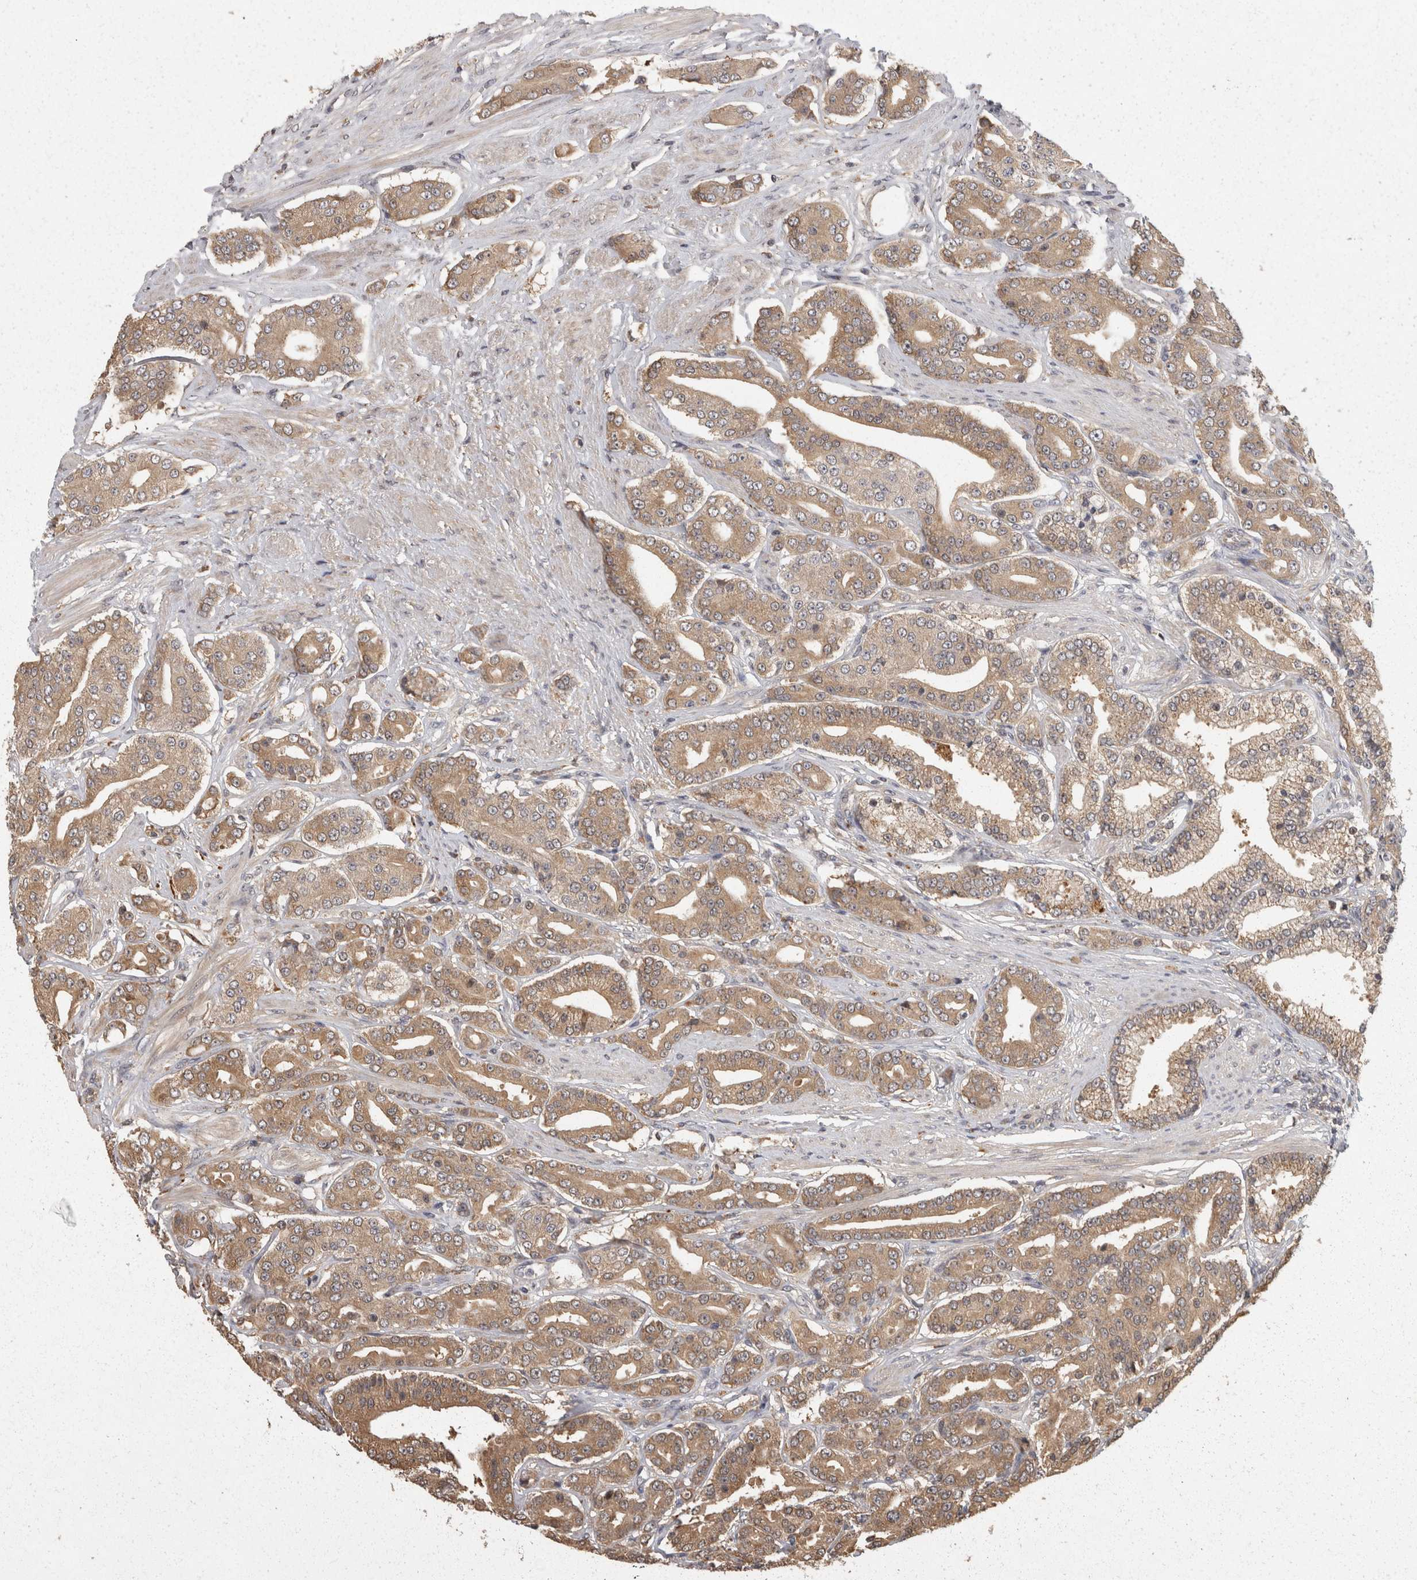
{"staining": {"intensity": "moderate", "quantity": ">75%", "location": "cytoplasmic/membranous"}, "tissue": "prostate cancer", "cell_type": "Tumor cells", "image_type": "cancer", "snomed": [{"axis": "morphology", "description": "Adenocarcinoma, High grade"}, {"axis": "topography", "description": "Prostate"}], "caption": "Immunohistochemistry of human prostate cancer reveals medium levels of moderate cytoplasmic/membranous expression in about >75% of tumor cells.", "gene": "ACAT2", "patient": {"sex": "male", "age": 71}}